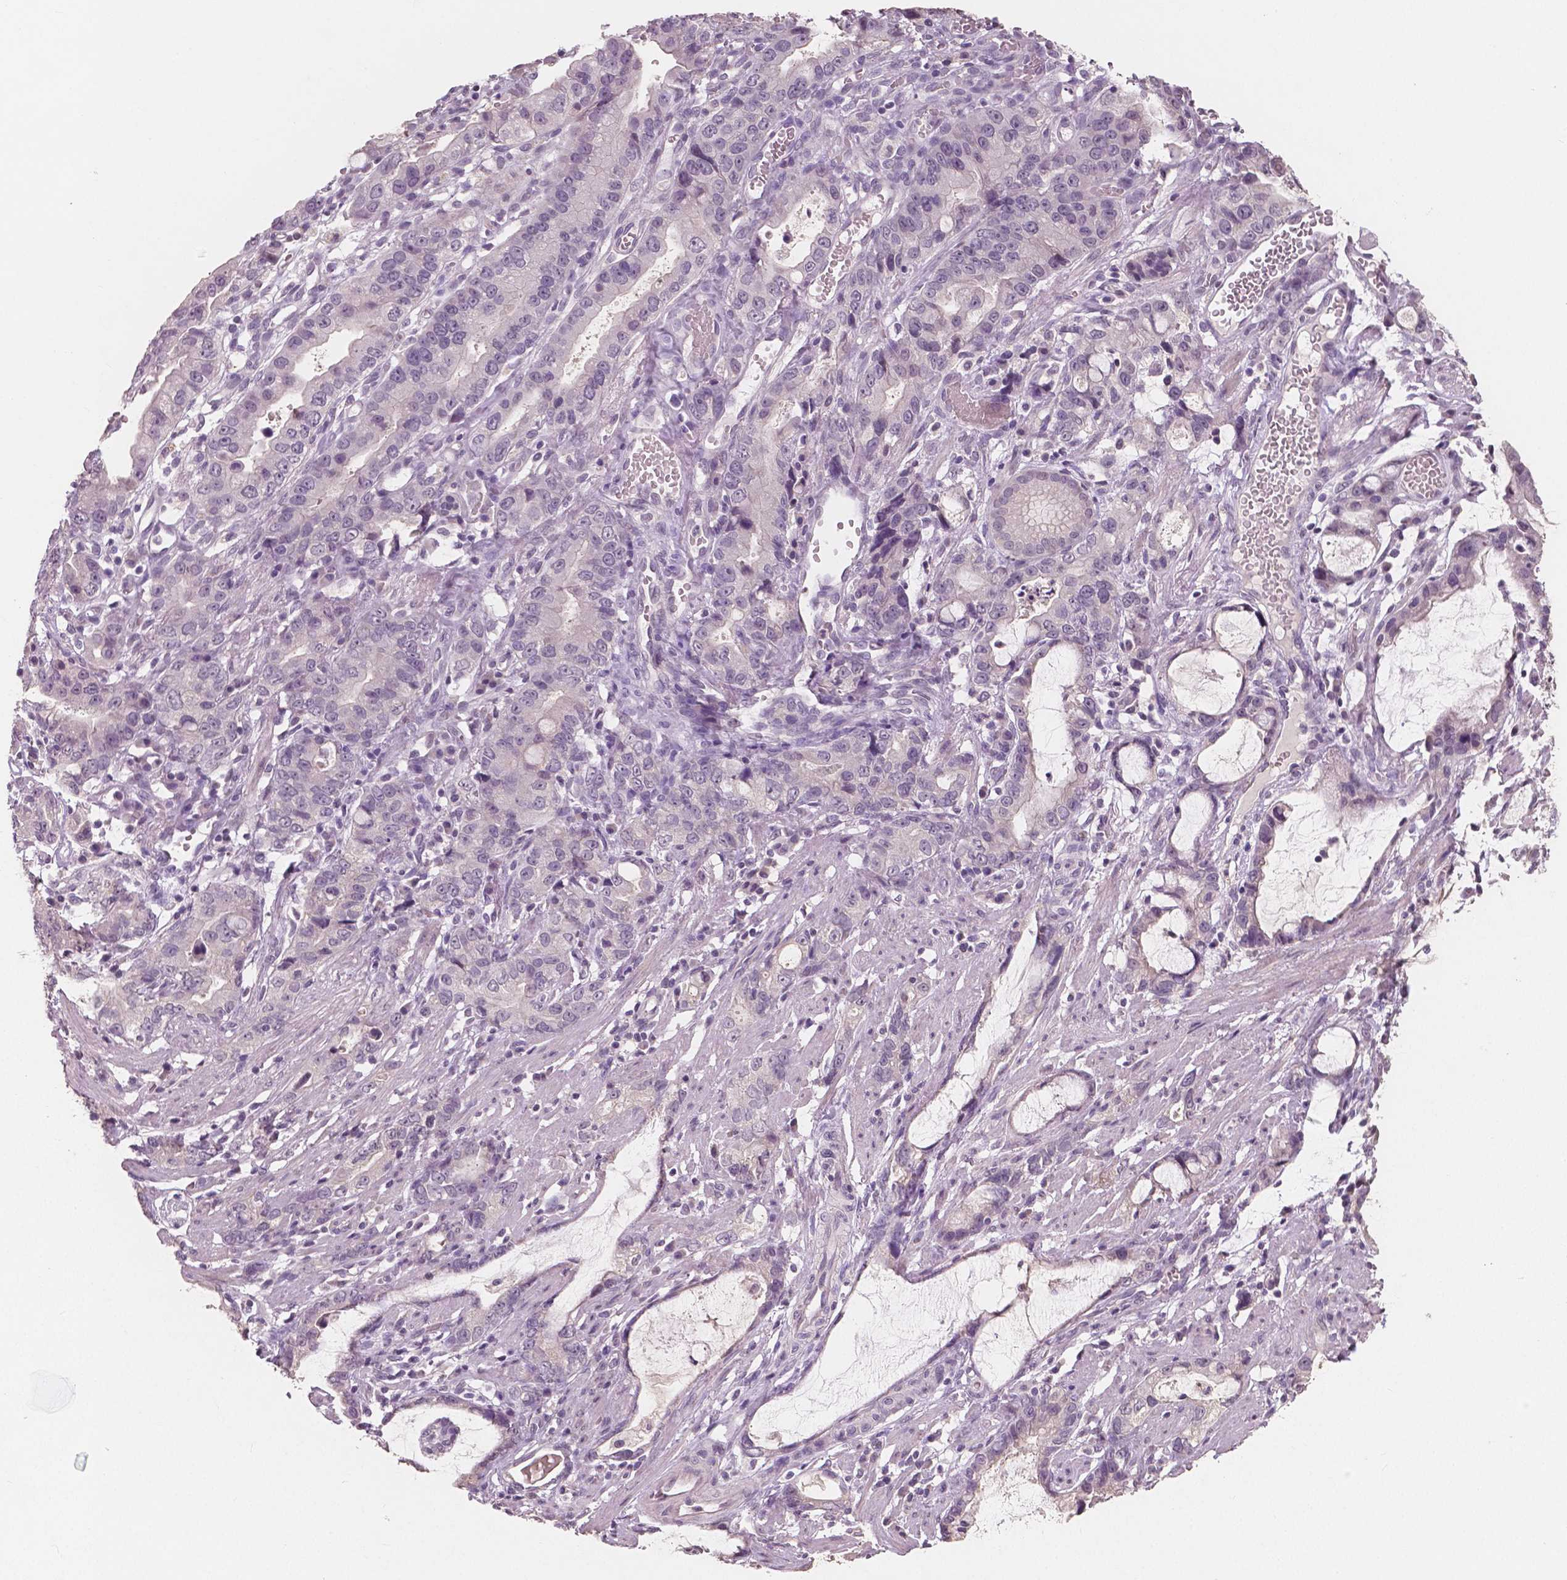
{"staining": {"intensity": "negative", "quantity": "none", "location": "none"}, "tissue": "stomach cancer", "cell_type": "Tumor cells", "image_type": "cancer", "snomed": [{"axis": "morphology", "description": "Adenocarcinoma, NOS"}, {"axis": "topography", "description": "Stomach"}], "caption": "Image shows no protein expression in tumor cells of adenocarcinoma (stomach) tissue.", "gene": "RNASE7", "patient": {"sex": "male", "age": 55}}